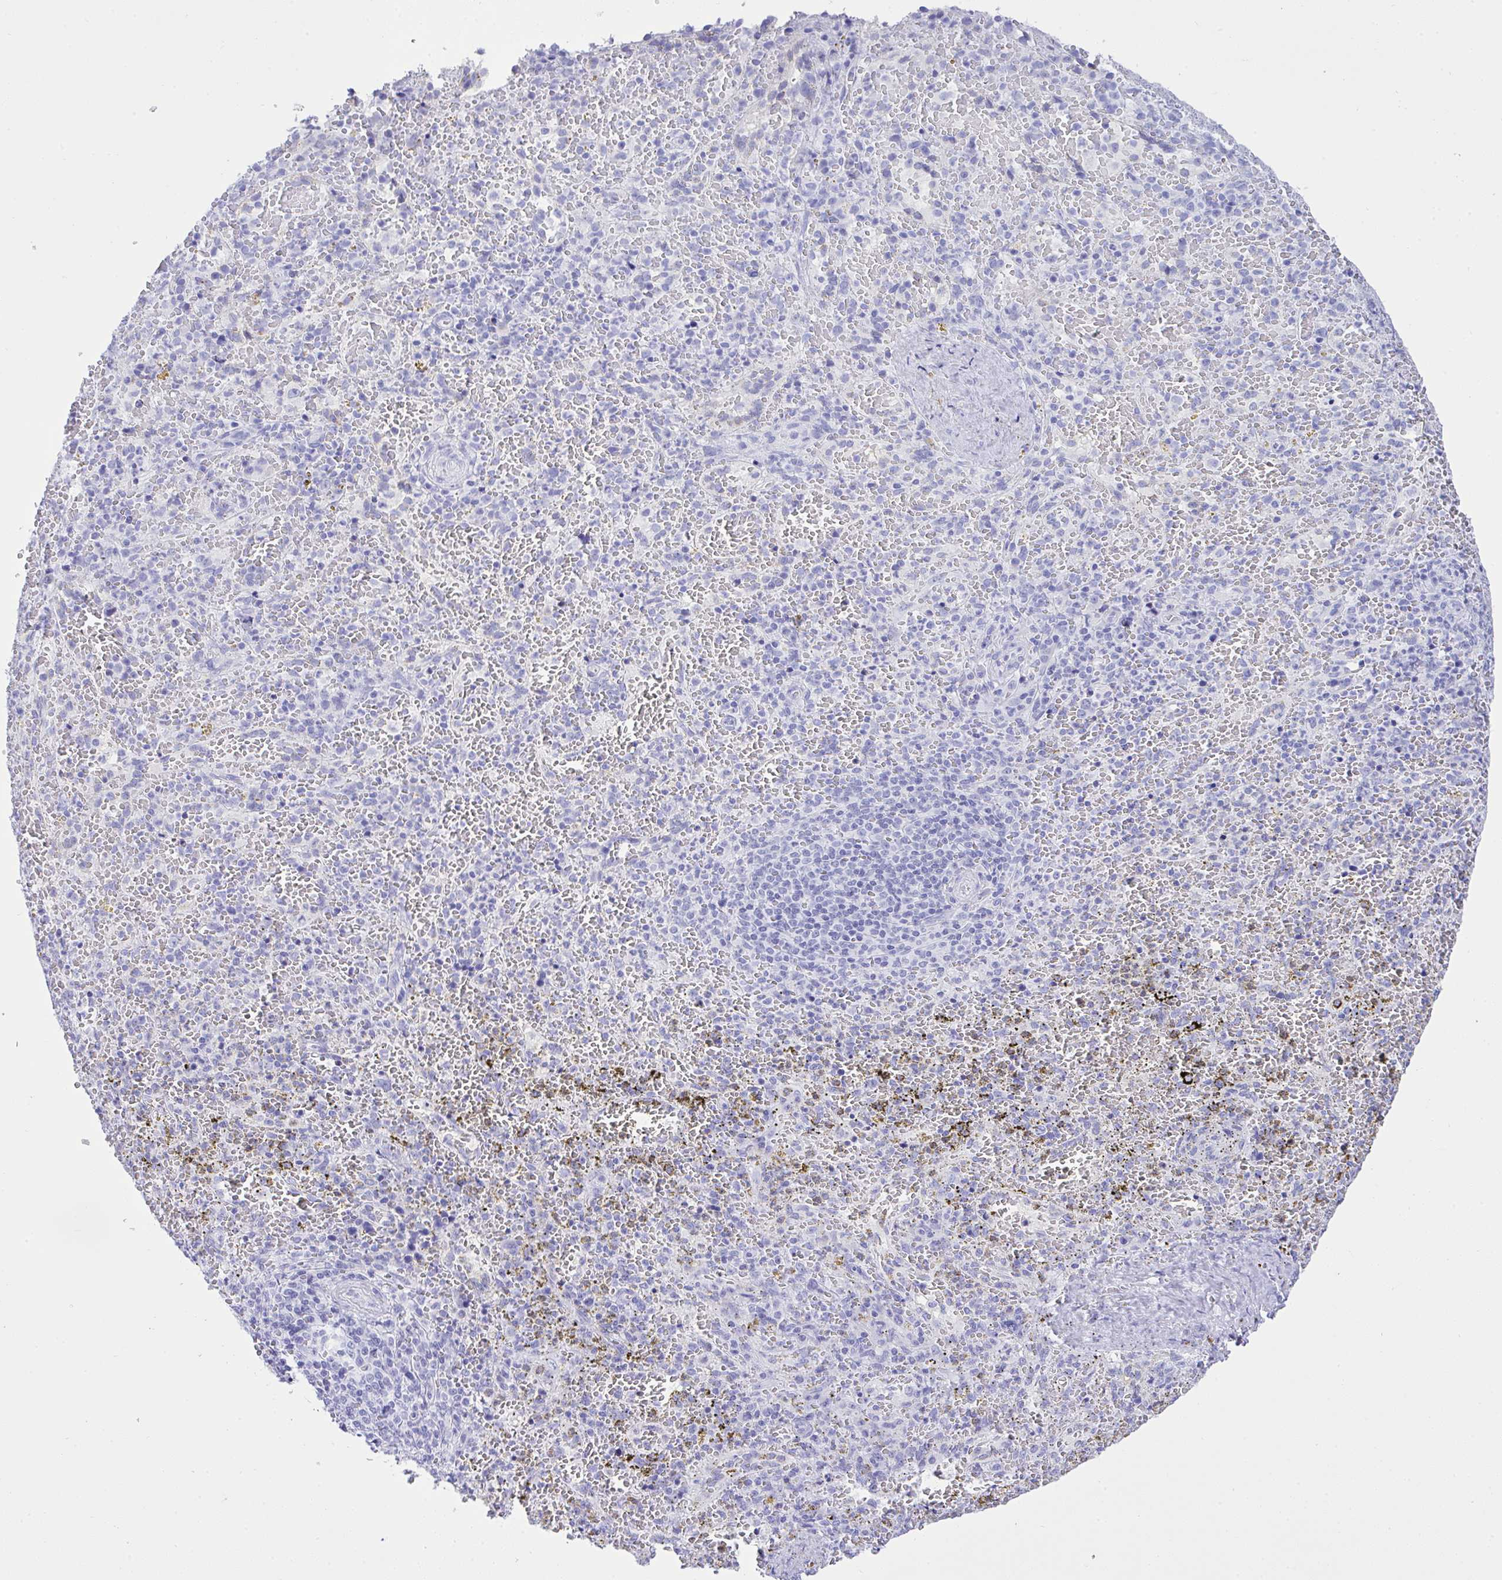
{"staining": {"intensity": "negative", "quantity": "none", "location": "none"}, "tissue": "spleen", "cell_type": "Cells in red pulp", "image_type": "normal", "snomed": [{"axis": "morphology", "description": "Normal tissue, NOS"}, {"axis": "topography", "description": "Spleen"}], "caption": "This is an immunohistochemistry (IHC) micrograph of unremarkable human spleen. There is no staining in cells in red pulp.", "gene": "AKR1D1", "patient": {"sex": "female", "age": 50}}